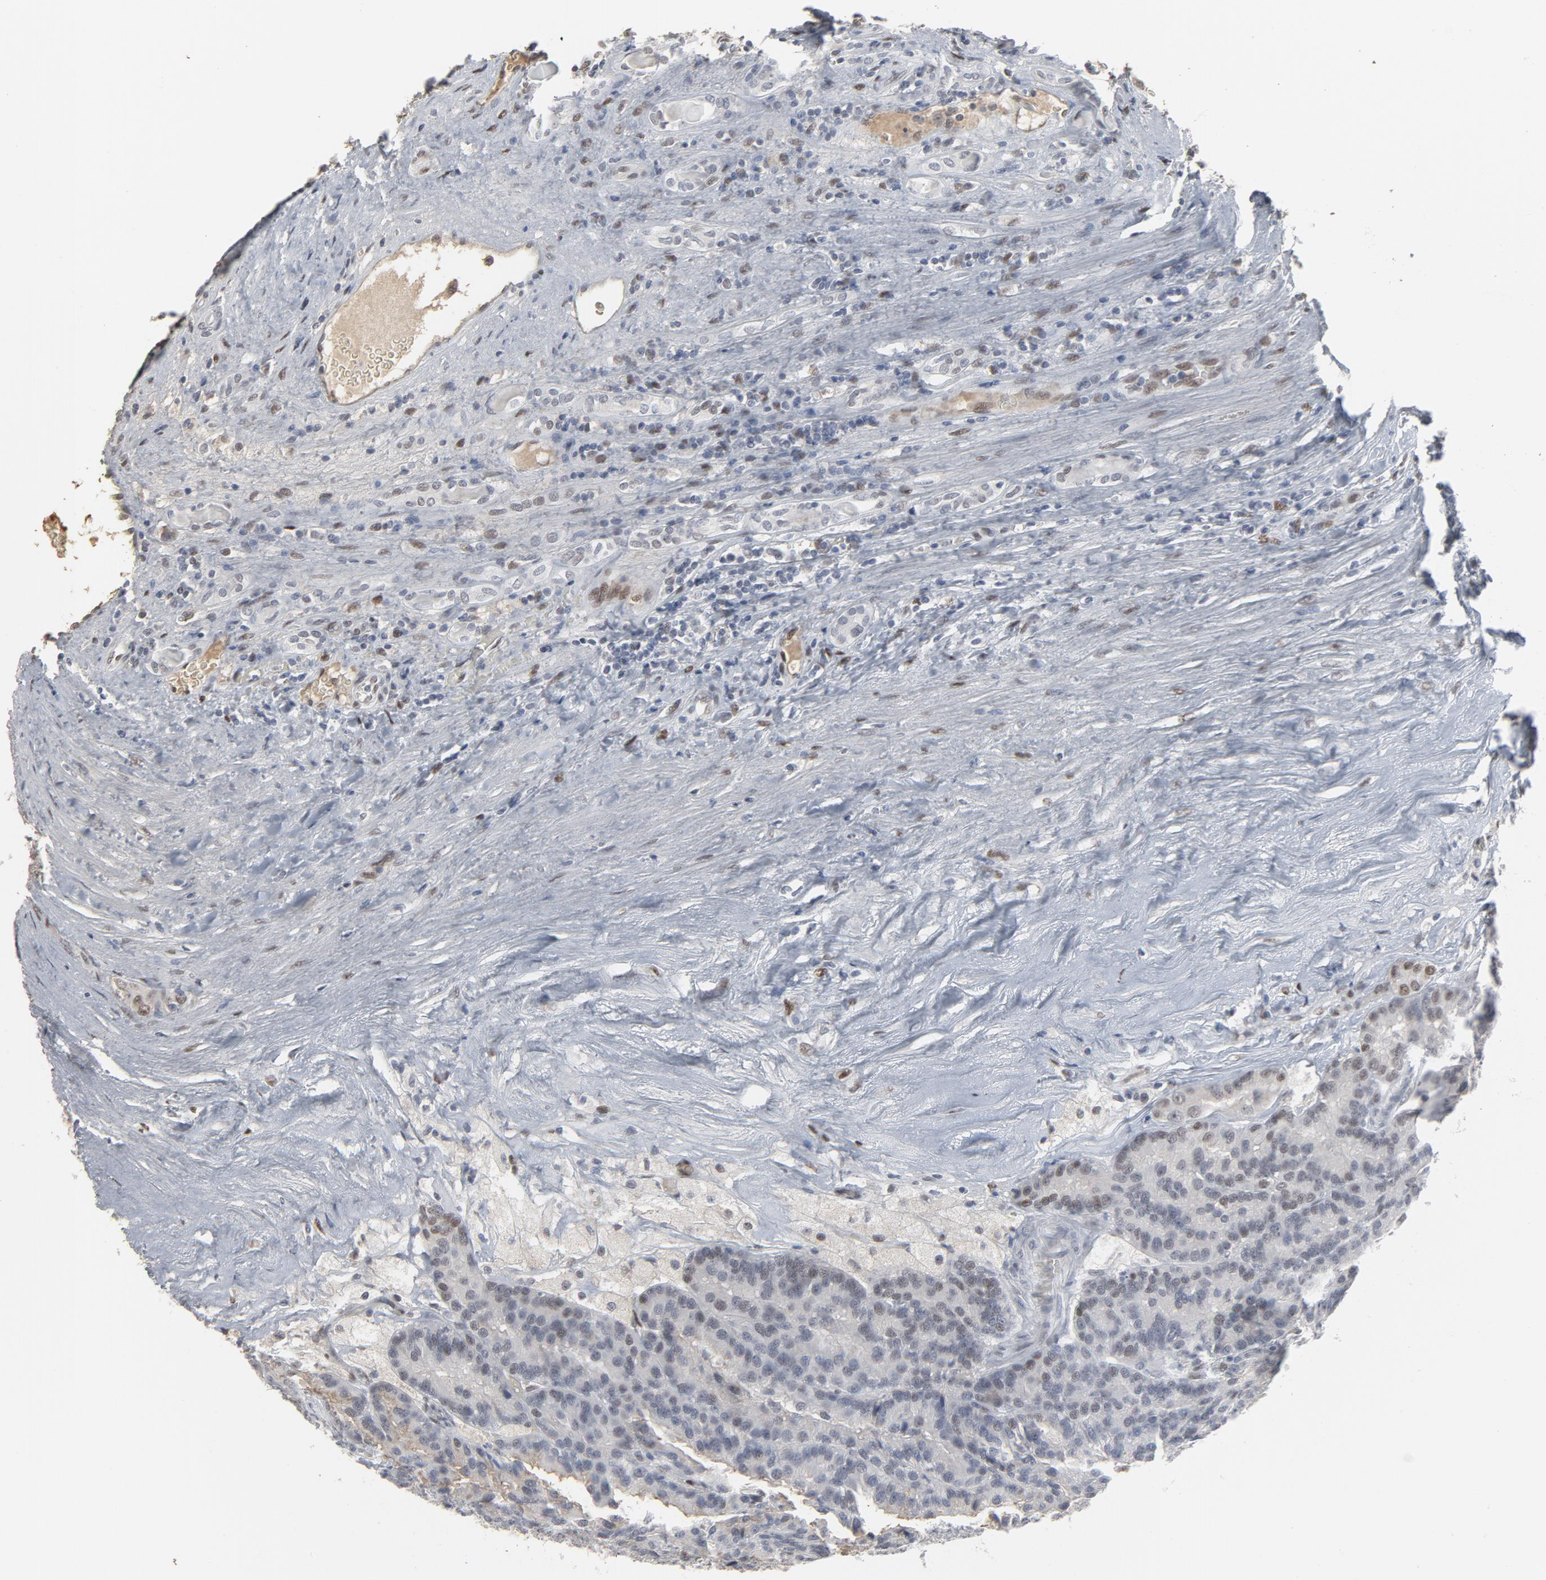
{"staining": {"intensity": "weak", "quantity": "<25%", "location": "nuclear"}, "tissue": "renal cancer", "cell_type": "Tumor cells", "image_type": "cancer", "snomed": [{"axis": "morphology", "description": "Adenocarcinoma, NOS"}, {"axis": "topography", "description": "Kidney"}], "caption": "A high-resolution photomicrograph shows immunohistochemistry (IHC) staining of renal adenocarcinoma, which exhibits no significant expression in tumor cells. (Brightfield microscopy of DAB (3,3'-diaminobenzidine) immunohistochemistry at high magnification).", "gene": "ATF7", "patient": {"sex": "male", "age": 46}}